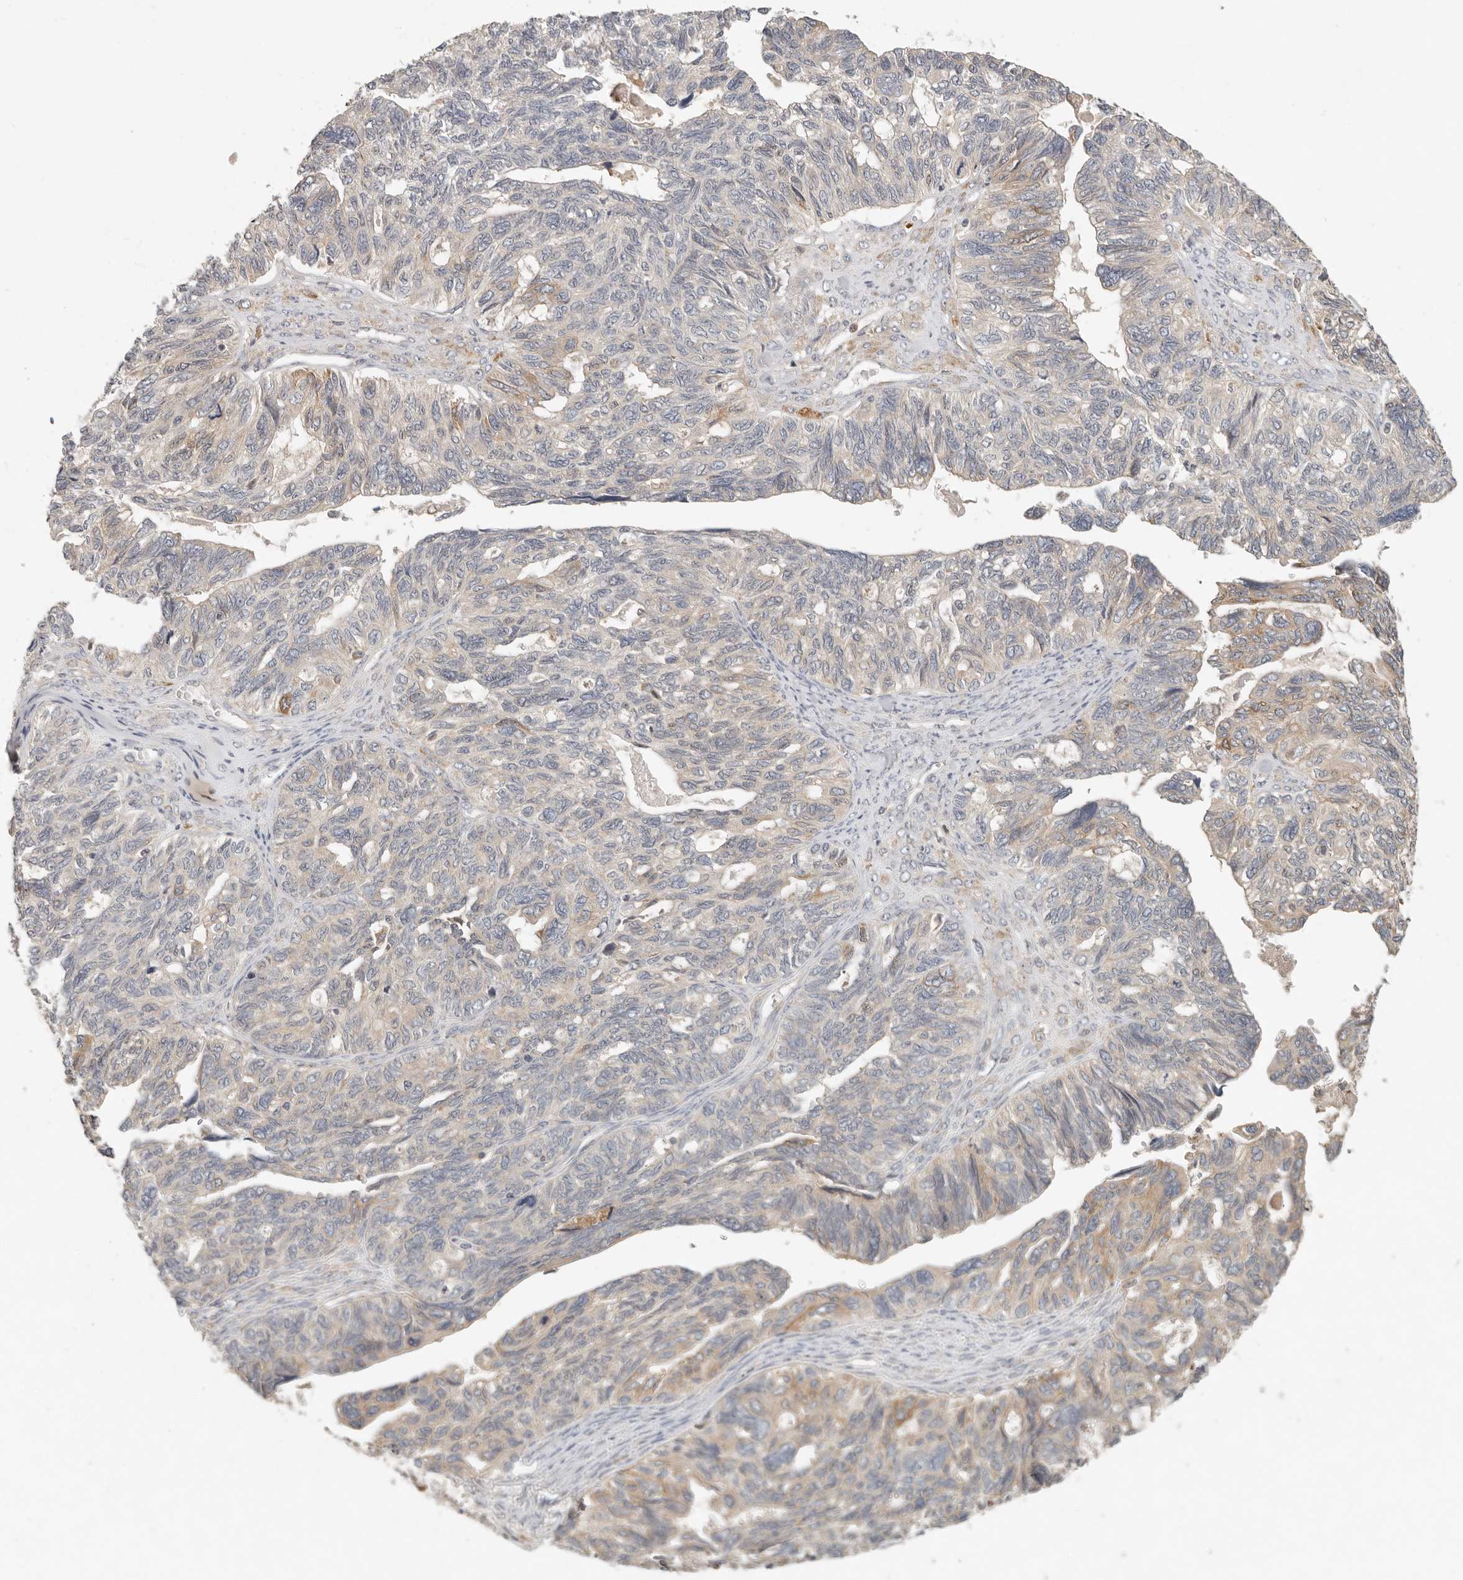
{"staining": {"intensity": "weak", "quantity": "<25%", "location": "cytoplasmic/membranous"}, "tissue": "ovarian cancer", "cell_type": "Tumor cells", "image_type": "cancer", "snomed": [{"axis": "morphology", "description": "Cystadenocarcinoma, serous, NOS"}, {"axis": "topography", "description": "Ovary"}], "caption": "Ovarian cancer (serous cystadenocarcinoma) stained for a protein using IHC demonstrates no staining tumor cells.", "gene": "ARHGEF10L", "patient": {"sex": "female", "age": 79}}